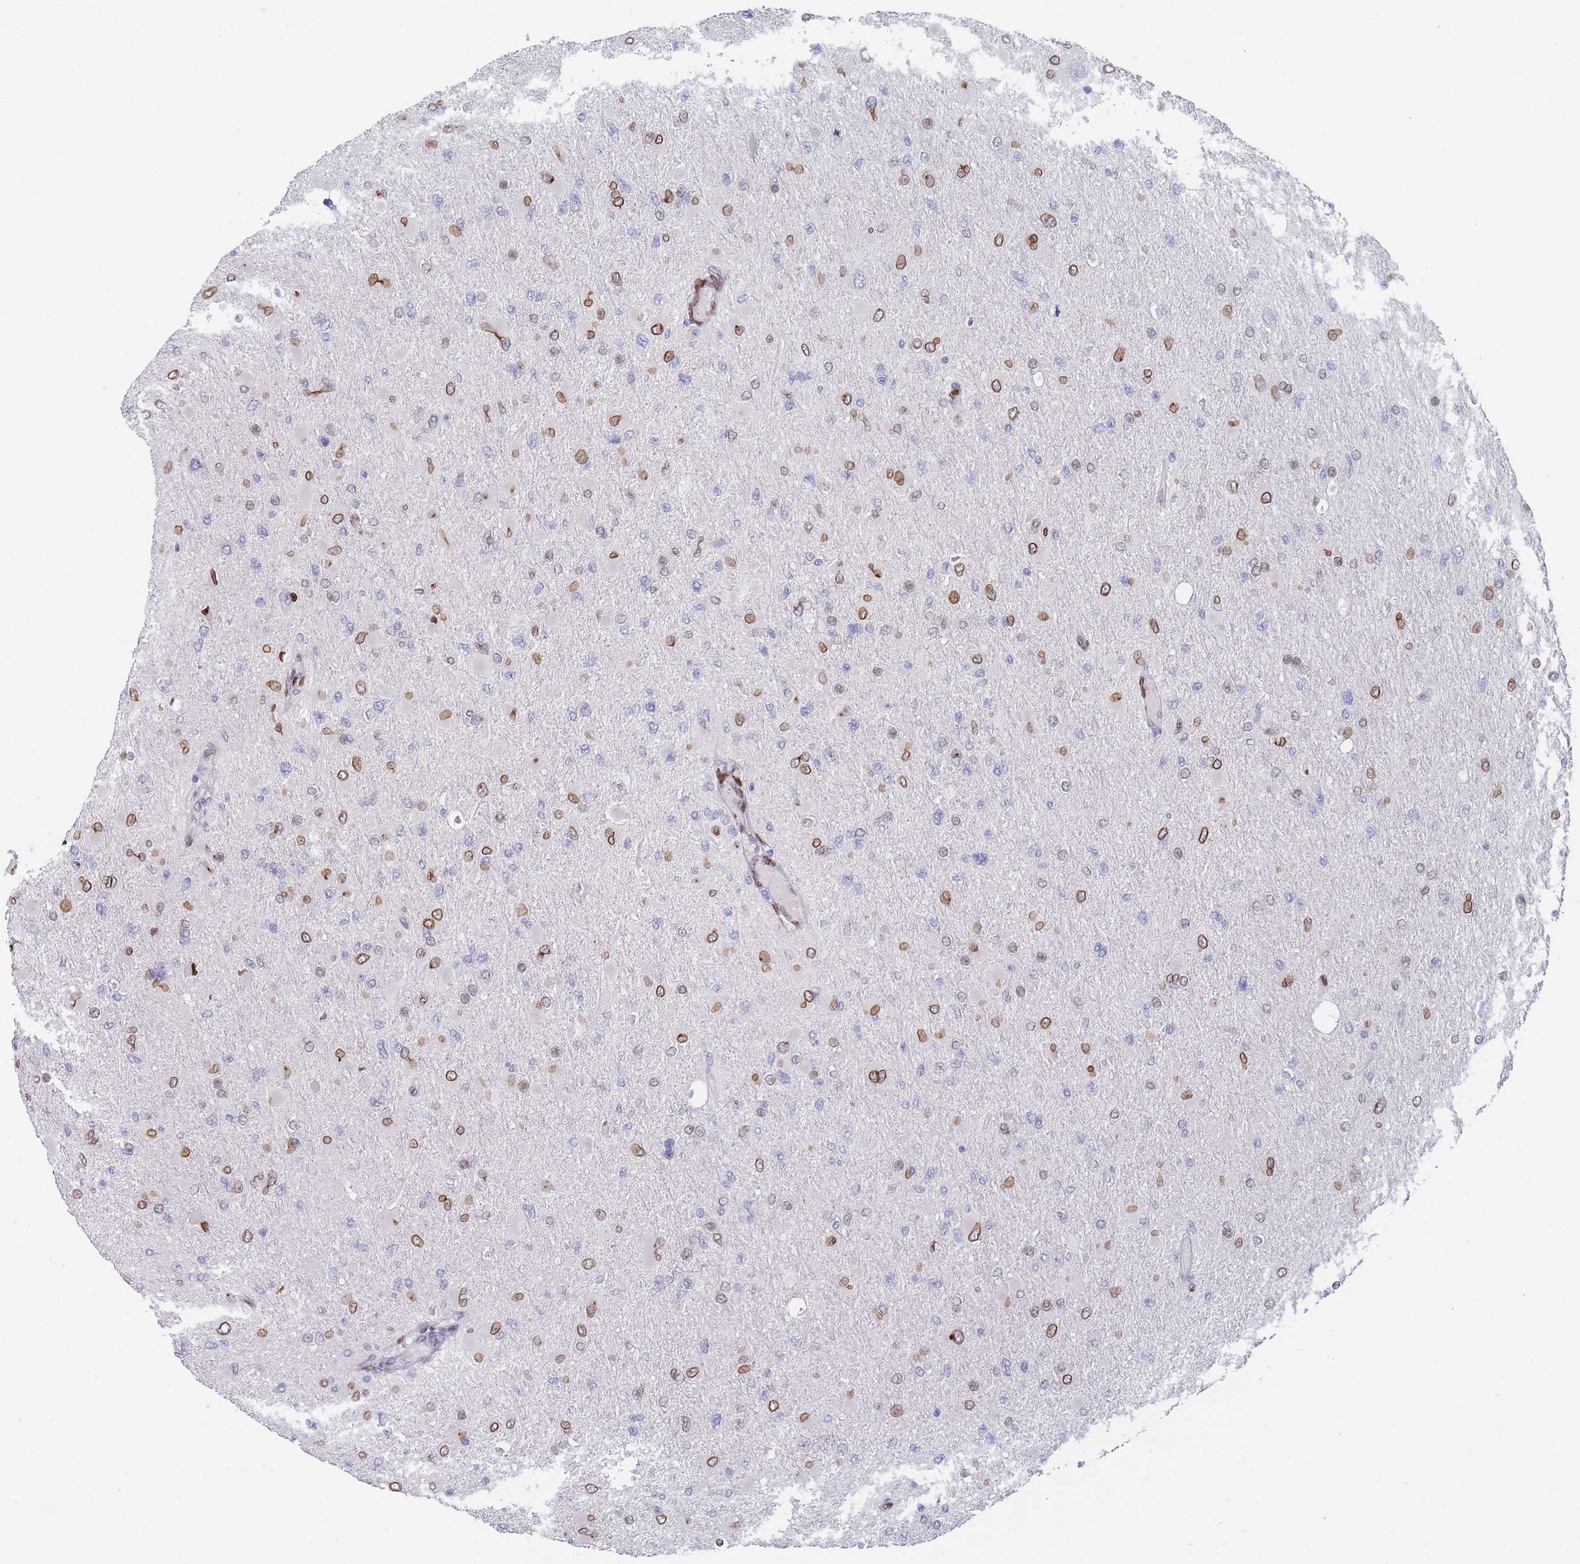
{"staining": {"intensity": "moderate", "quantity": "25%-75%", "location": "cytoplasmic/membranous,nuclear"}, "tissue": "glioma", "cell_type": "Tumor cells", "image_type": "cancer", "snomed": [{"axis": "morphology", "description": "Glioma, malignant, High grade"}, {"axis": "topography", "description": "Cerebral cortex"}], "caption": "The immunohistochemical stain shows moderate cytoplasmic/membranous and nuclear positivity in tumor cells of glioma tissue.", "gene": "ZBTB1", "patient": {"sex": "female", "age": 36}}